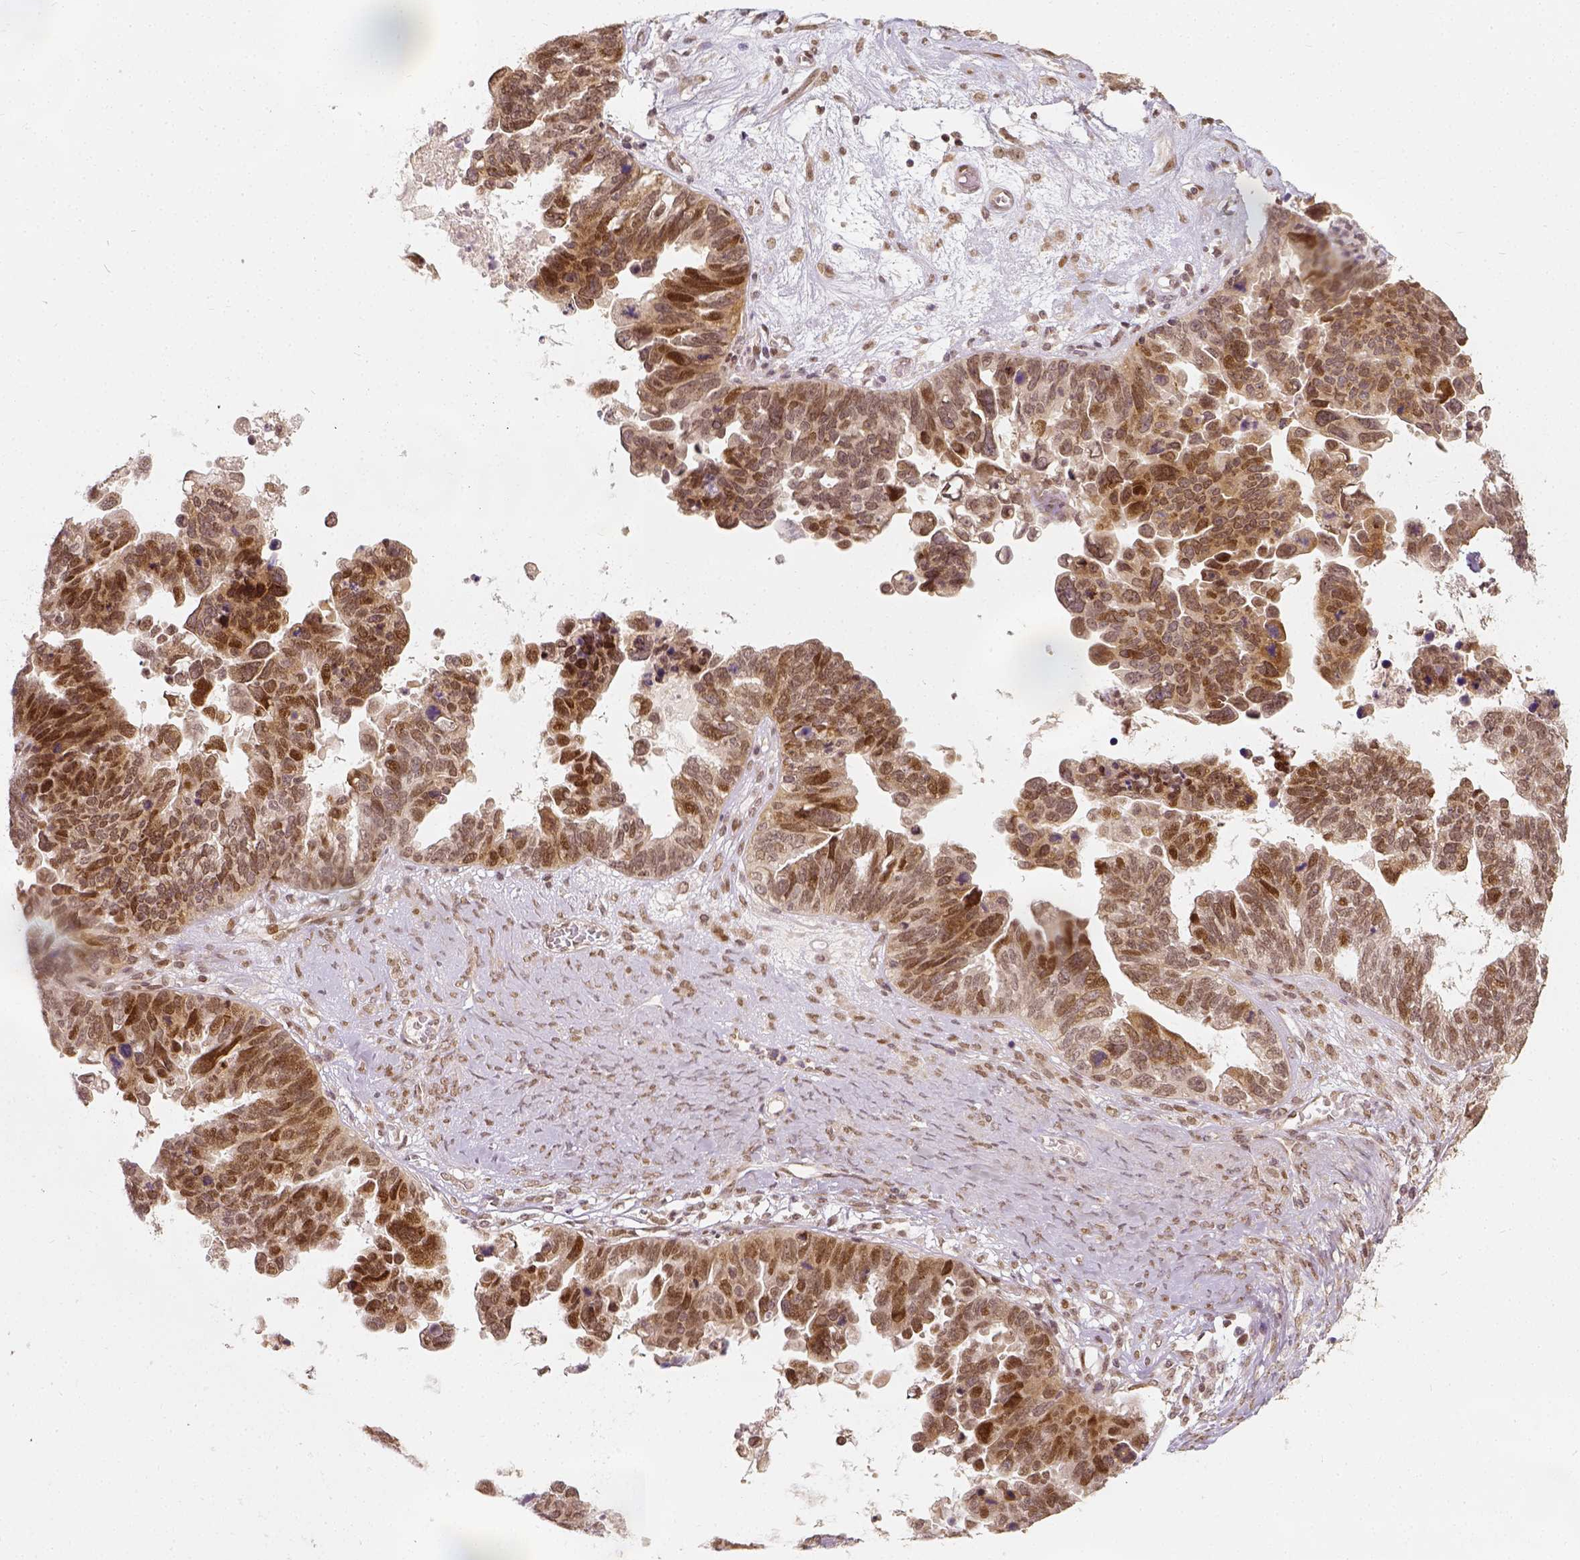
{"staining": {"intensity": "moderate", "quantity": ">75%", "location": "nuclear"}, "tissue": "ovarian cancer", "cell_type": "Tumor cells", "image_type": "cancer", "snomed": [{"axis": "morphology", "description": "Cystadenocarcinoma, serous, NOS"}, {"axis": "topography", "description": "Ovary"}], "caption": "The immunohistochemical stain labels moderate nuclear staining in tumor cells of ovarian cancer tissue.", "gene": "ZMAT3", "patient": {"sex": "female", "age": 60}}